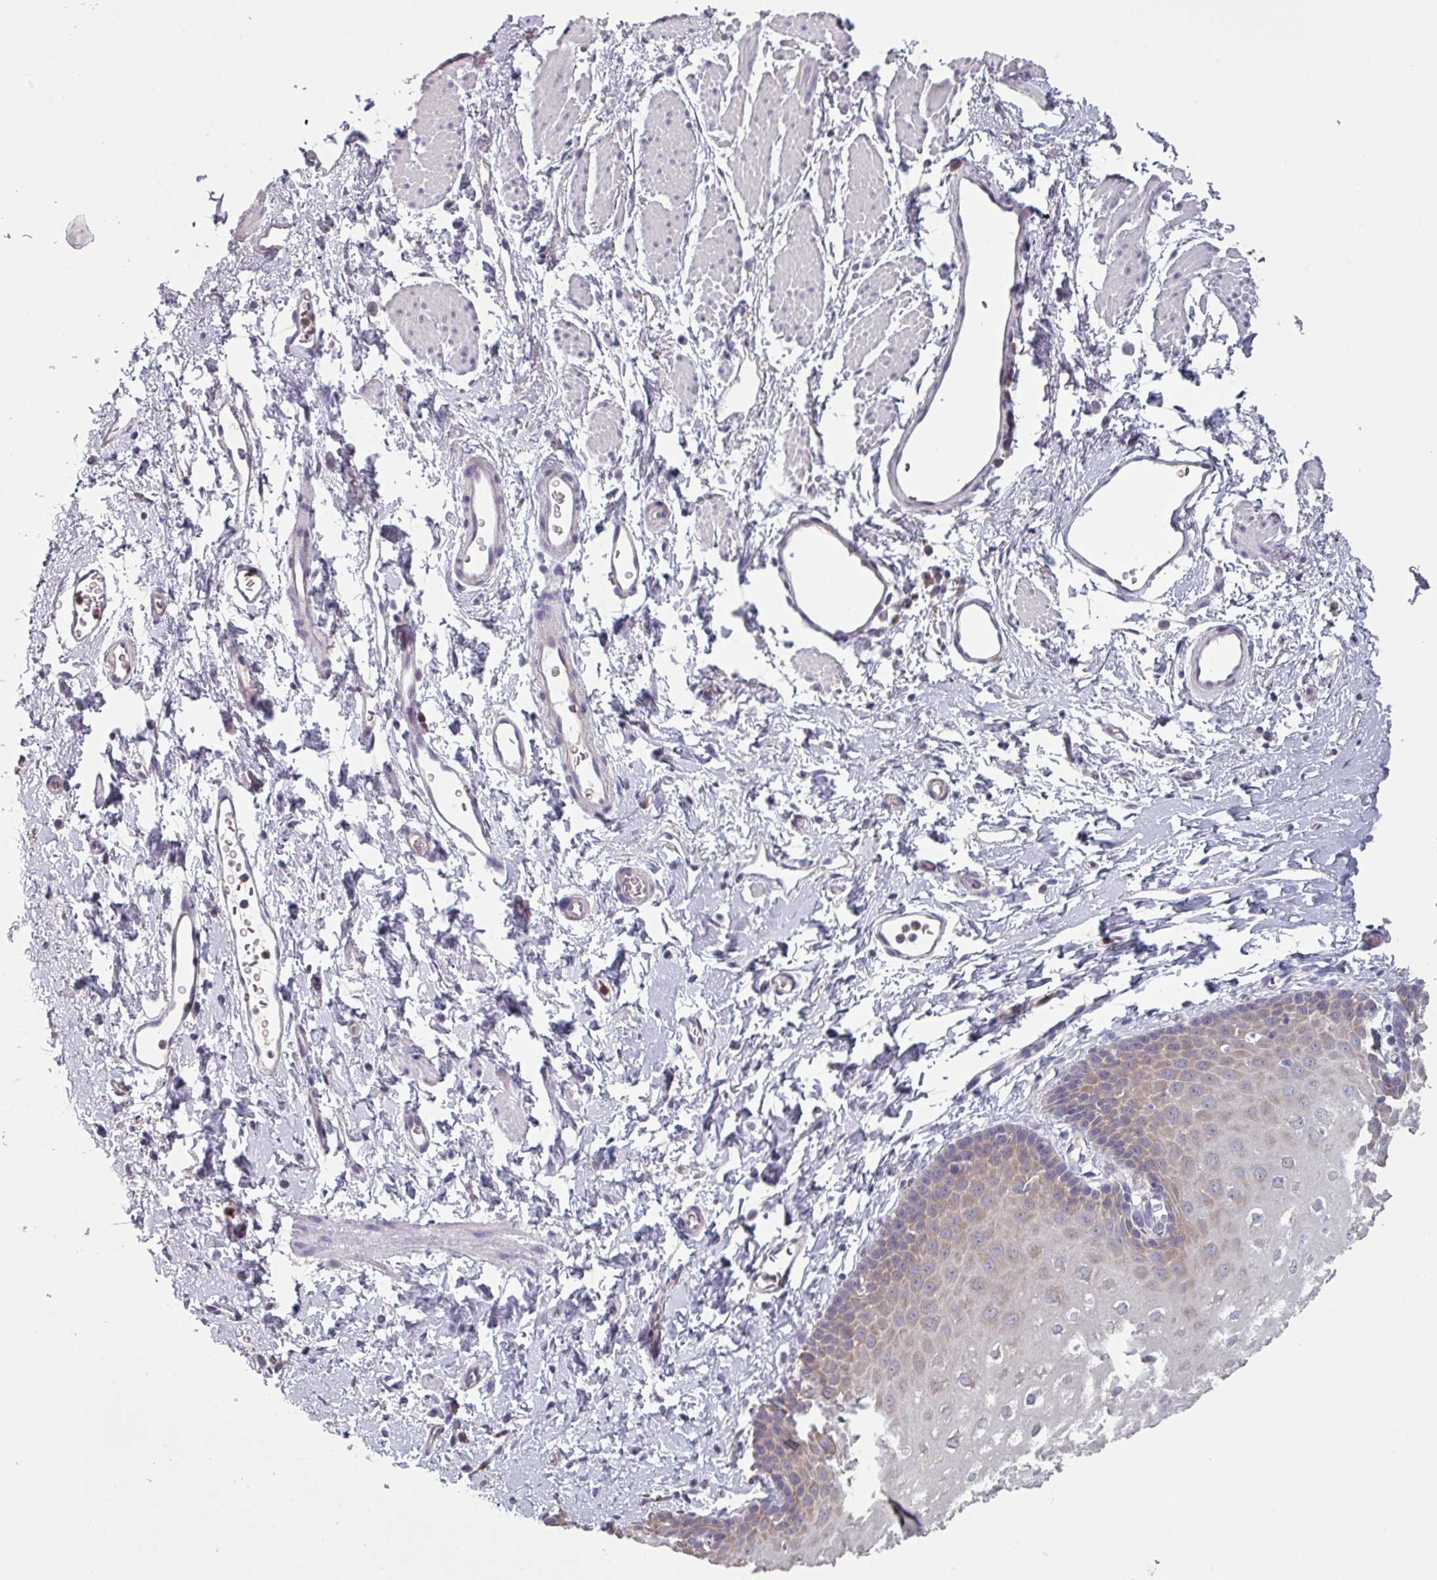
{"staining": {"intensity": "weak", "quantity": "25%-75%", "location": "cytoplasmic/membranous"}, "tissue": "esophagus", "cell_type": "Squamous epithelial cells", "image_type": "normal", "snomed": [{"axis": "morphology", "description": "Normal tissue, NOS"}, {"axis": "topography", "description": "Esophagus"}], "caption": "Unremarkable esophagus reveals weak cytoplasmic/membranous staining in about 25%-75% of squamous epithelial cells, visualized by immunohistochemistry.", "gene": "PRAMEF7", "patient": {"sex": "male", "age": 70}}